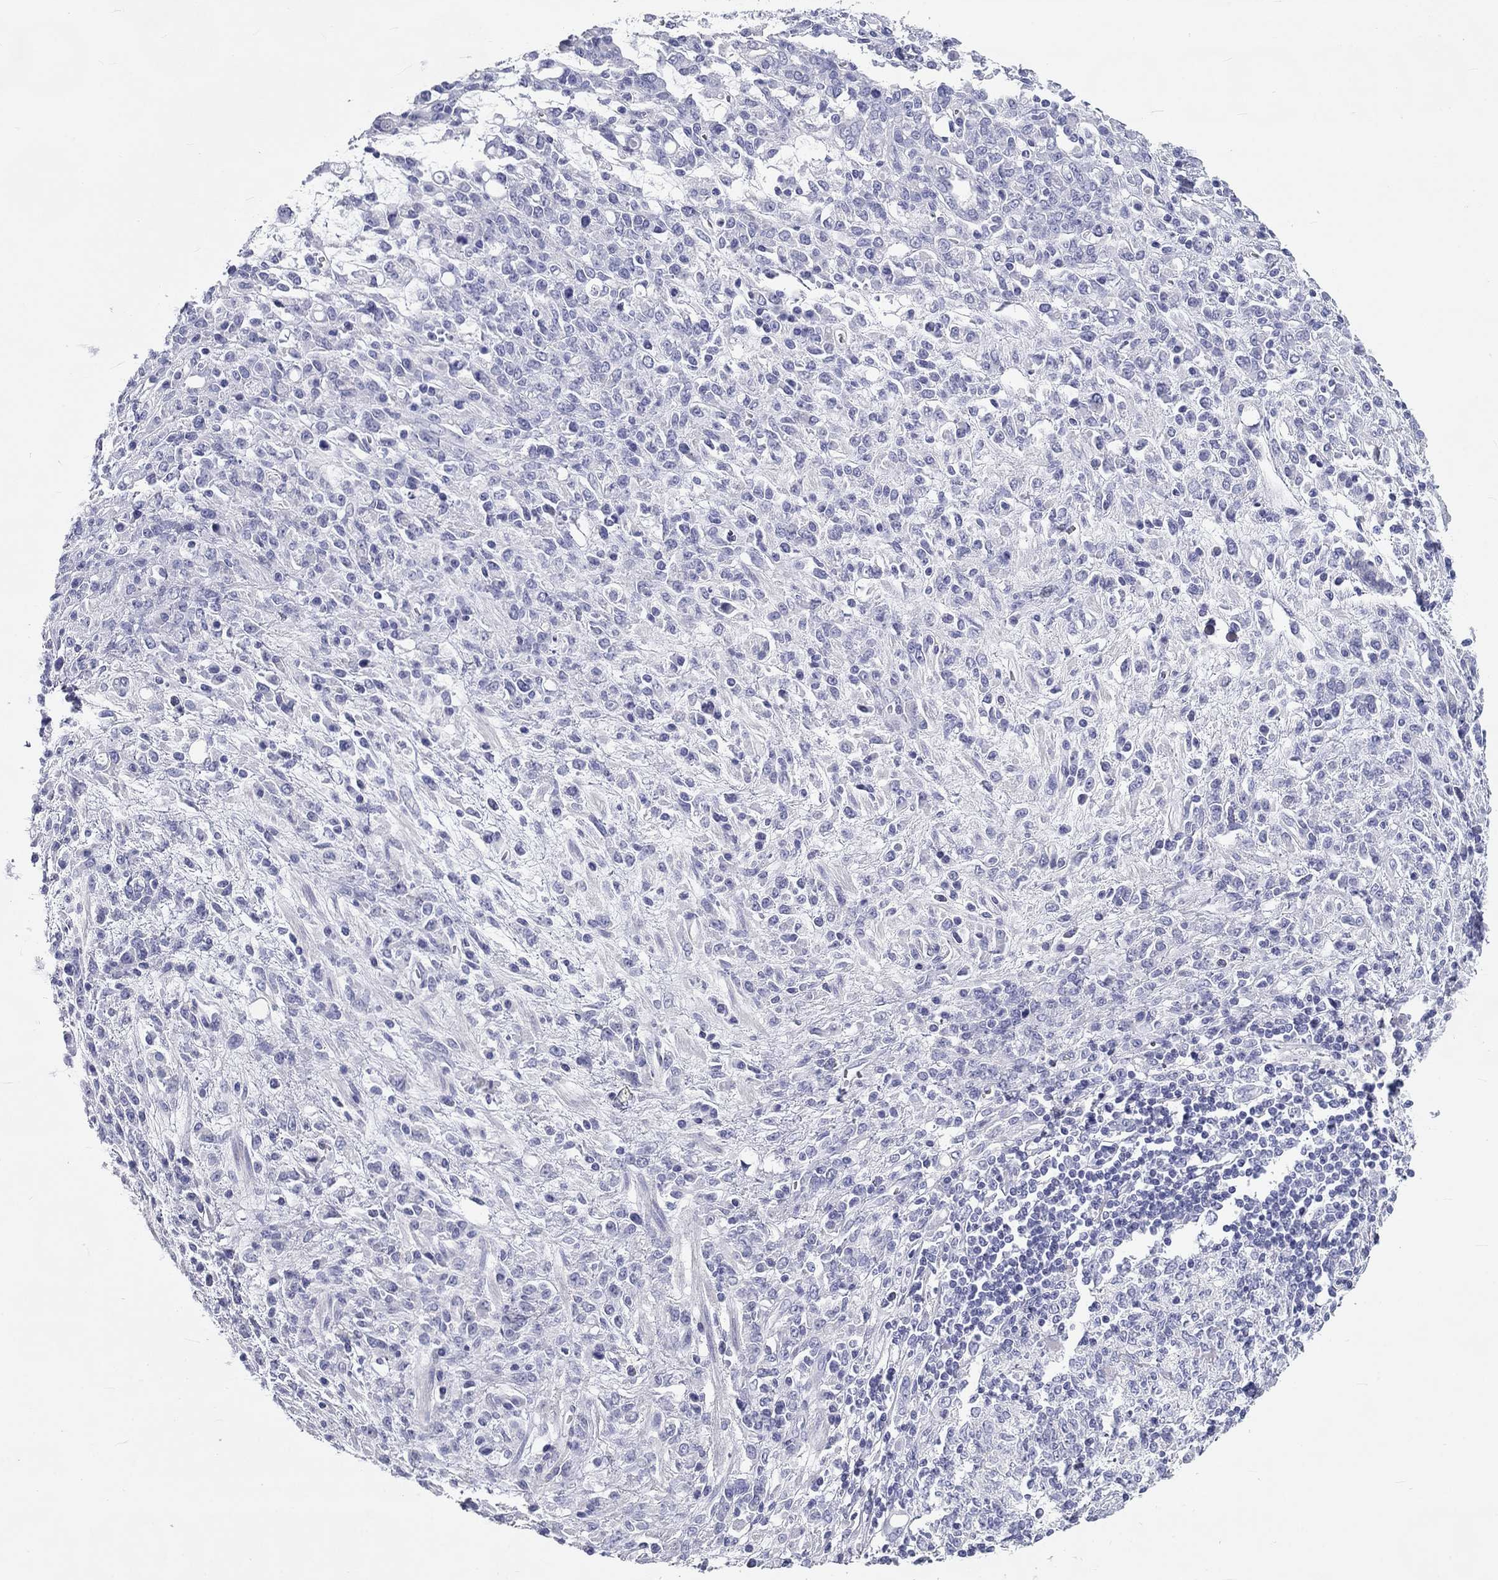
{"staining": {"intensity": "negative", "quantity": "none", "location": "none"}, "tissue": "stomach cancer", "cell_type": "Tumor cells", "image_type": "cancer", "snomed": [{"axis": "morphology", "description": "Adenocarcinoma, NOS"}, {"axis": "topography", "description": "Stomach"}], "caption": "This is an immunohistochemistry image of human stomach adenocarcinoma. There is no staining in tumor cells.", "gene": "DNALI1", "patient": {"sex": "female", "age": 57}}